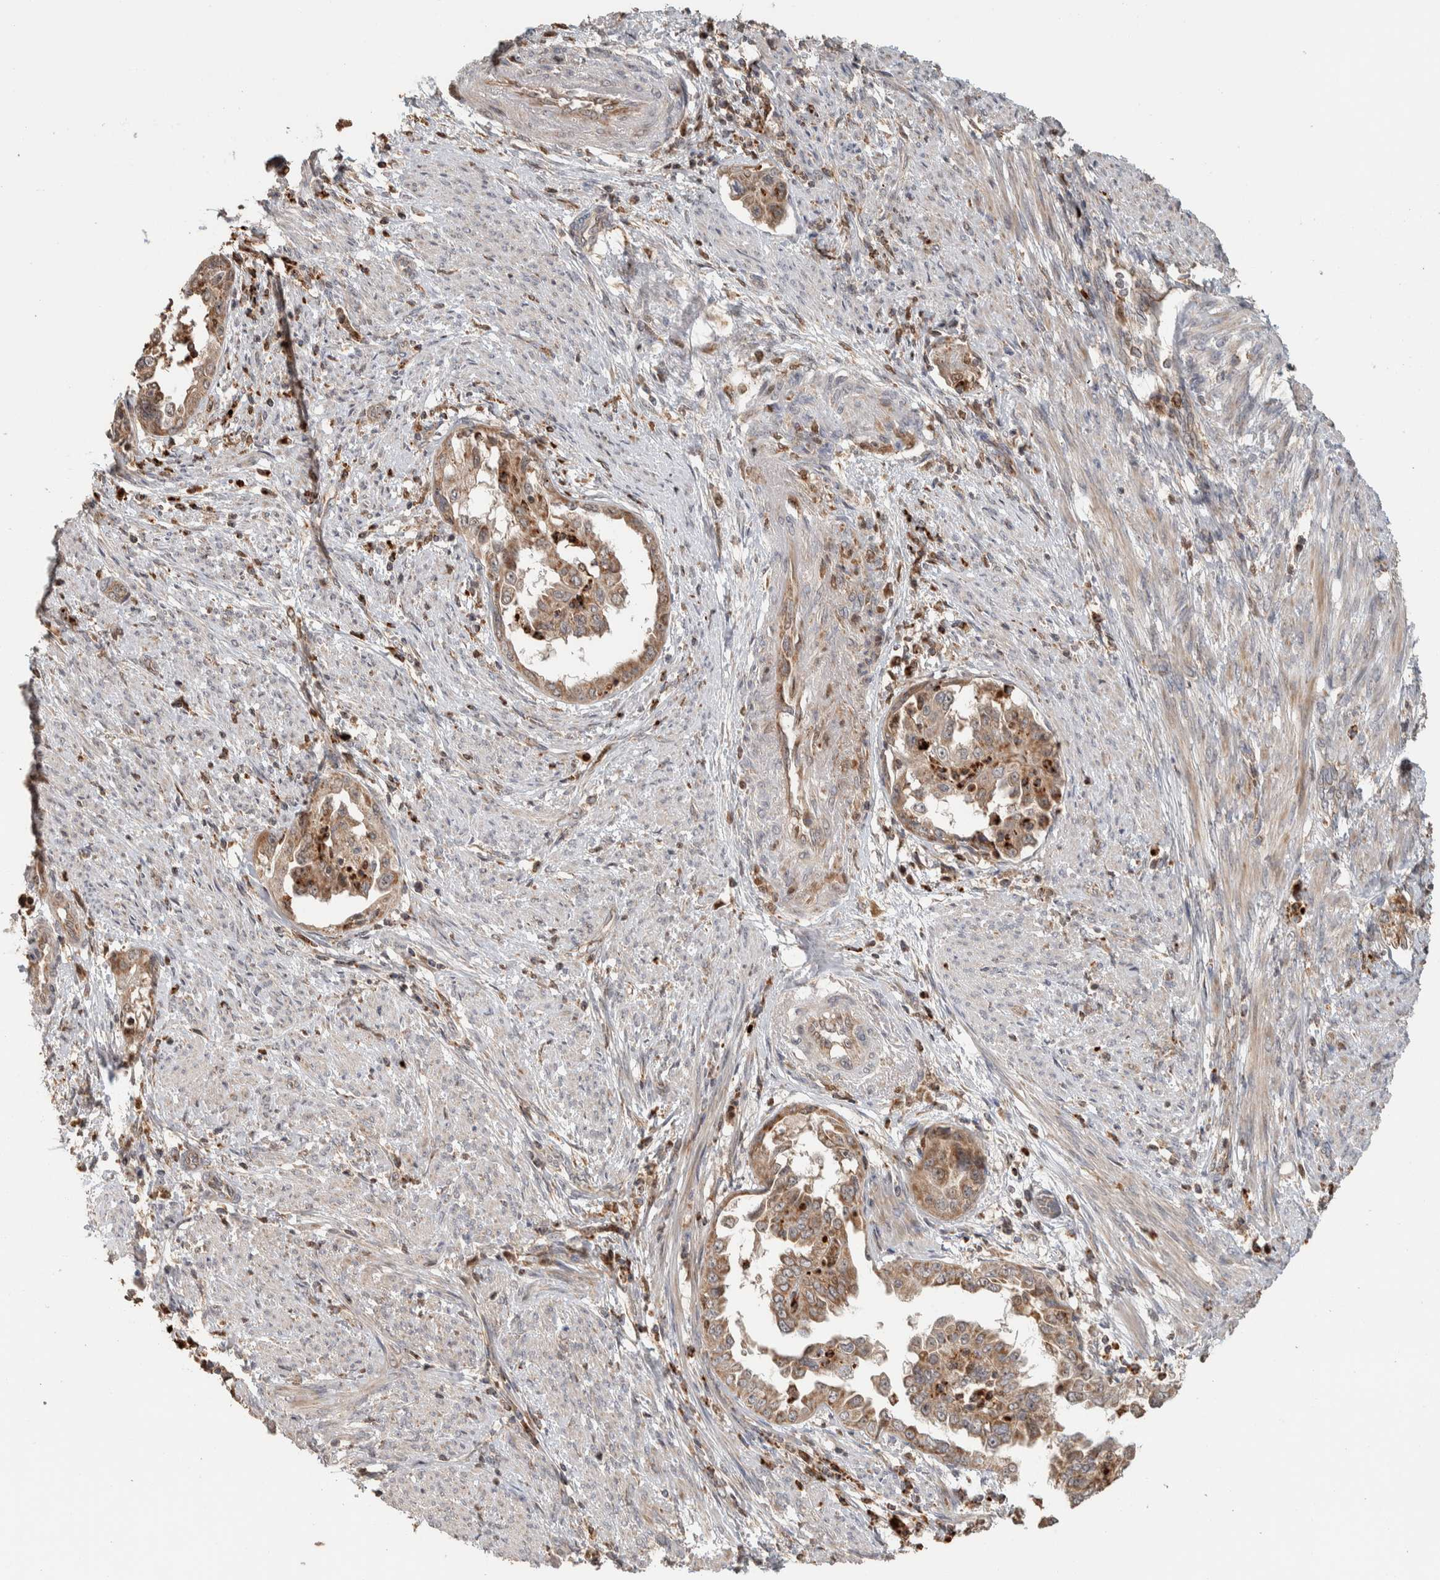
{"staining": {"intensity": "moderate", "quantity": ">75%", "location": "cytoplasmic/membranous"}, "tissue": "endometrial cancer", "cell_type": "Tumor cells", "image_type": "cancer", "snomed": [{"axis": "morphology", "description": "Adenocarcinoma, NOS"}, {"axis": "topography", "description": "Endometrium"}], "caption": "Immunohistochemistry (IHC) (DAB (3,3'-diaminobenzidine)) staining of human endometrial adenocarcinoma reveals moderate cytoplasmic/membranous protein positivity in about >75% of tumor cells.", "gene": "VPS53", "patient": {"sex": "female", "age": 85}}